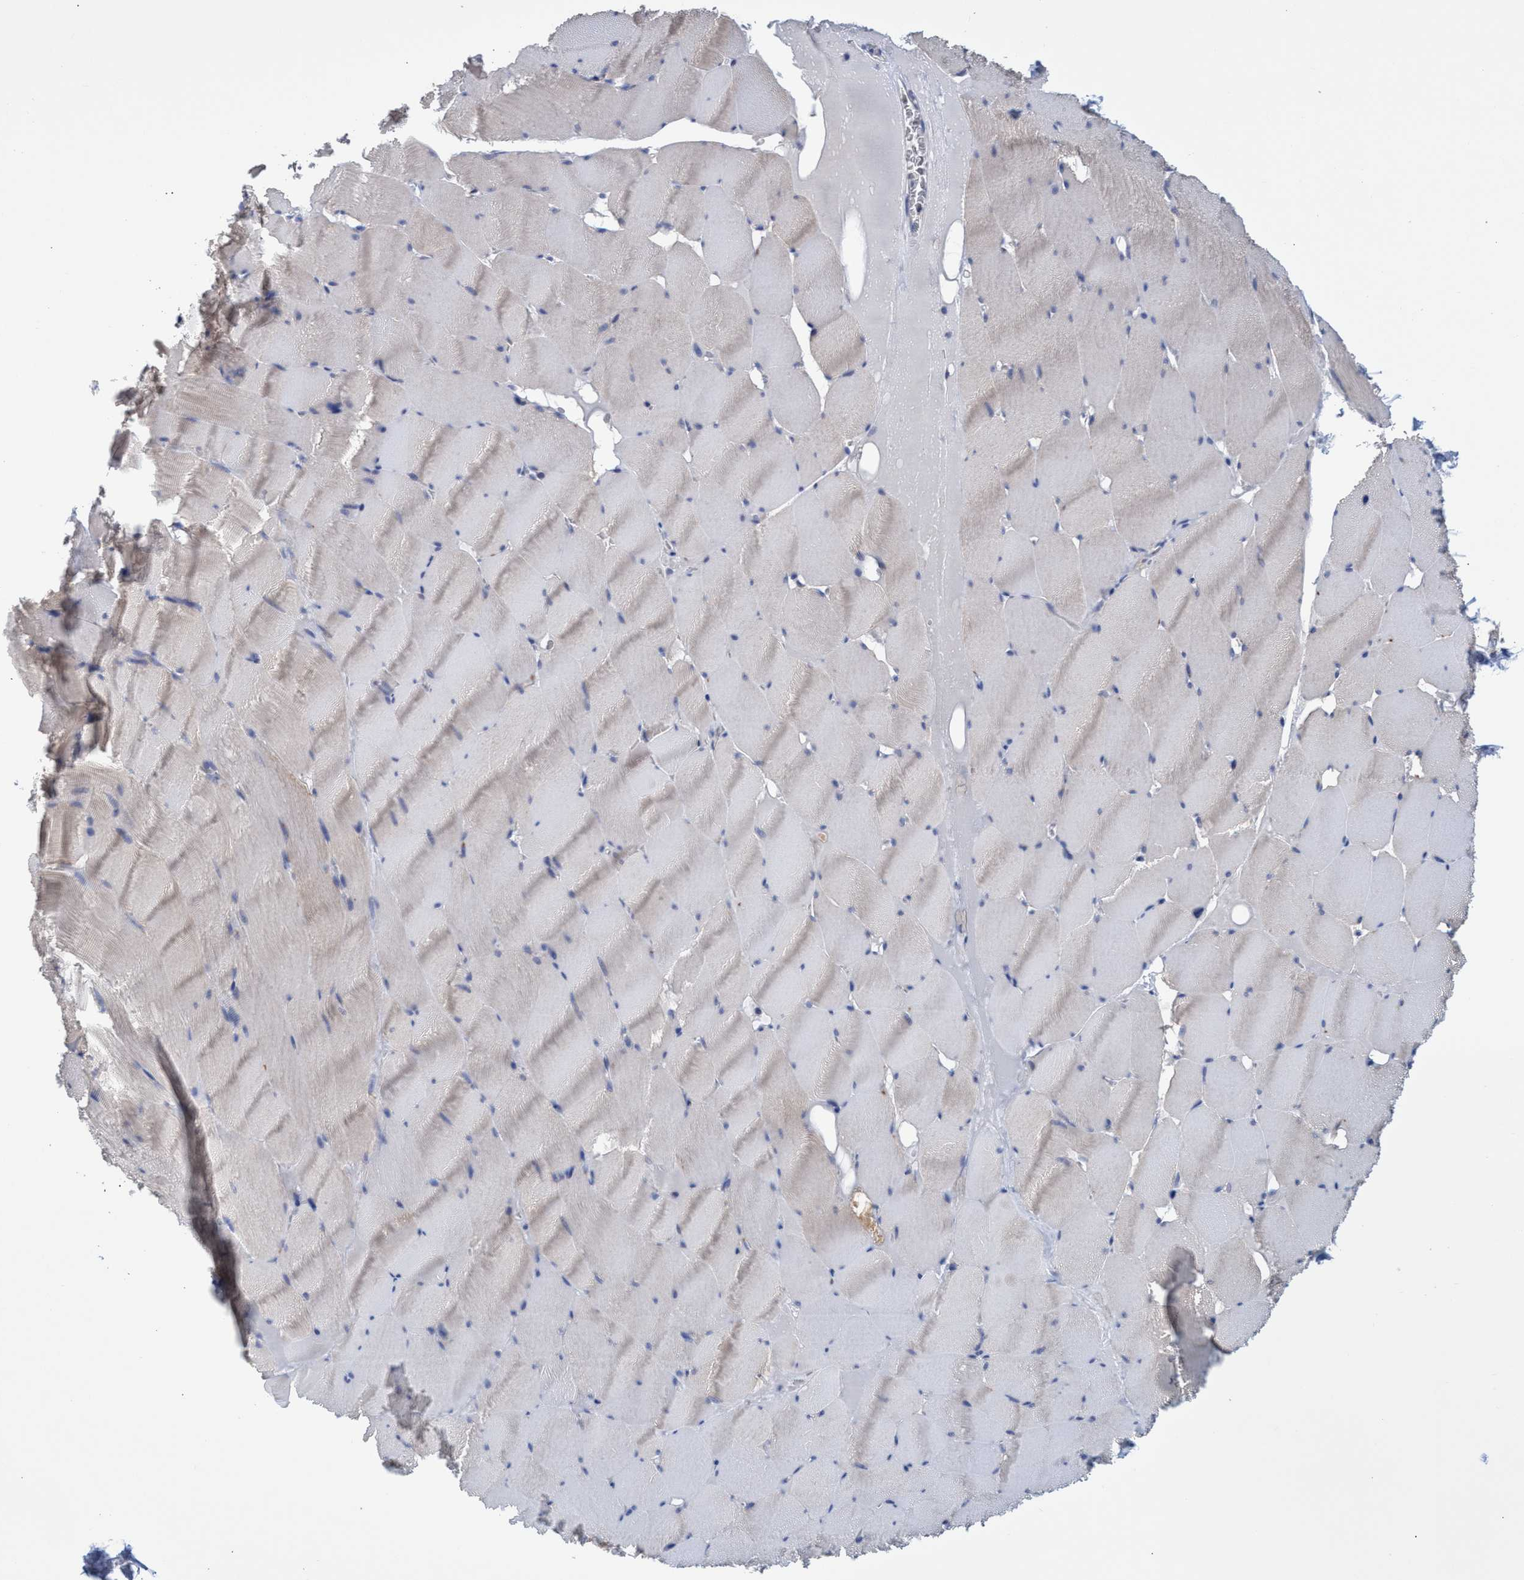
{"staining": {"intensity": "weak", "quantity": "<25%", "location": "cytoplasmic/membranous"}, "tissue": "skeletal muscle", "cell_type": "Myocytes", "image_type": "normal", "snomed": [{"axis": "morphology", "description": "Normal tissue, NOS"}, {"axis": "topography", "description": "Skeletal muscle"}], "caption": "High power microscopy histopathology image of an immunohistochemistry (IHC) photomicrograph of benign skeletal muscle, revealing no significant expression in myocytes.", "gene": "SVEP1", "patient": {"sex": "male", "age": 62}}